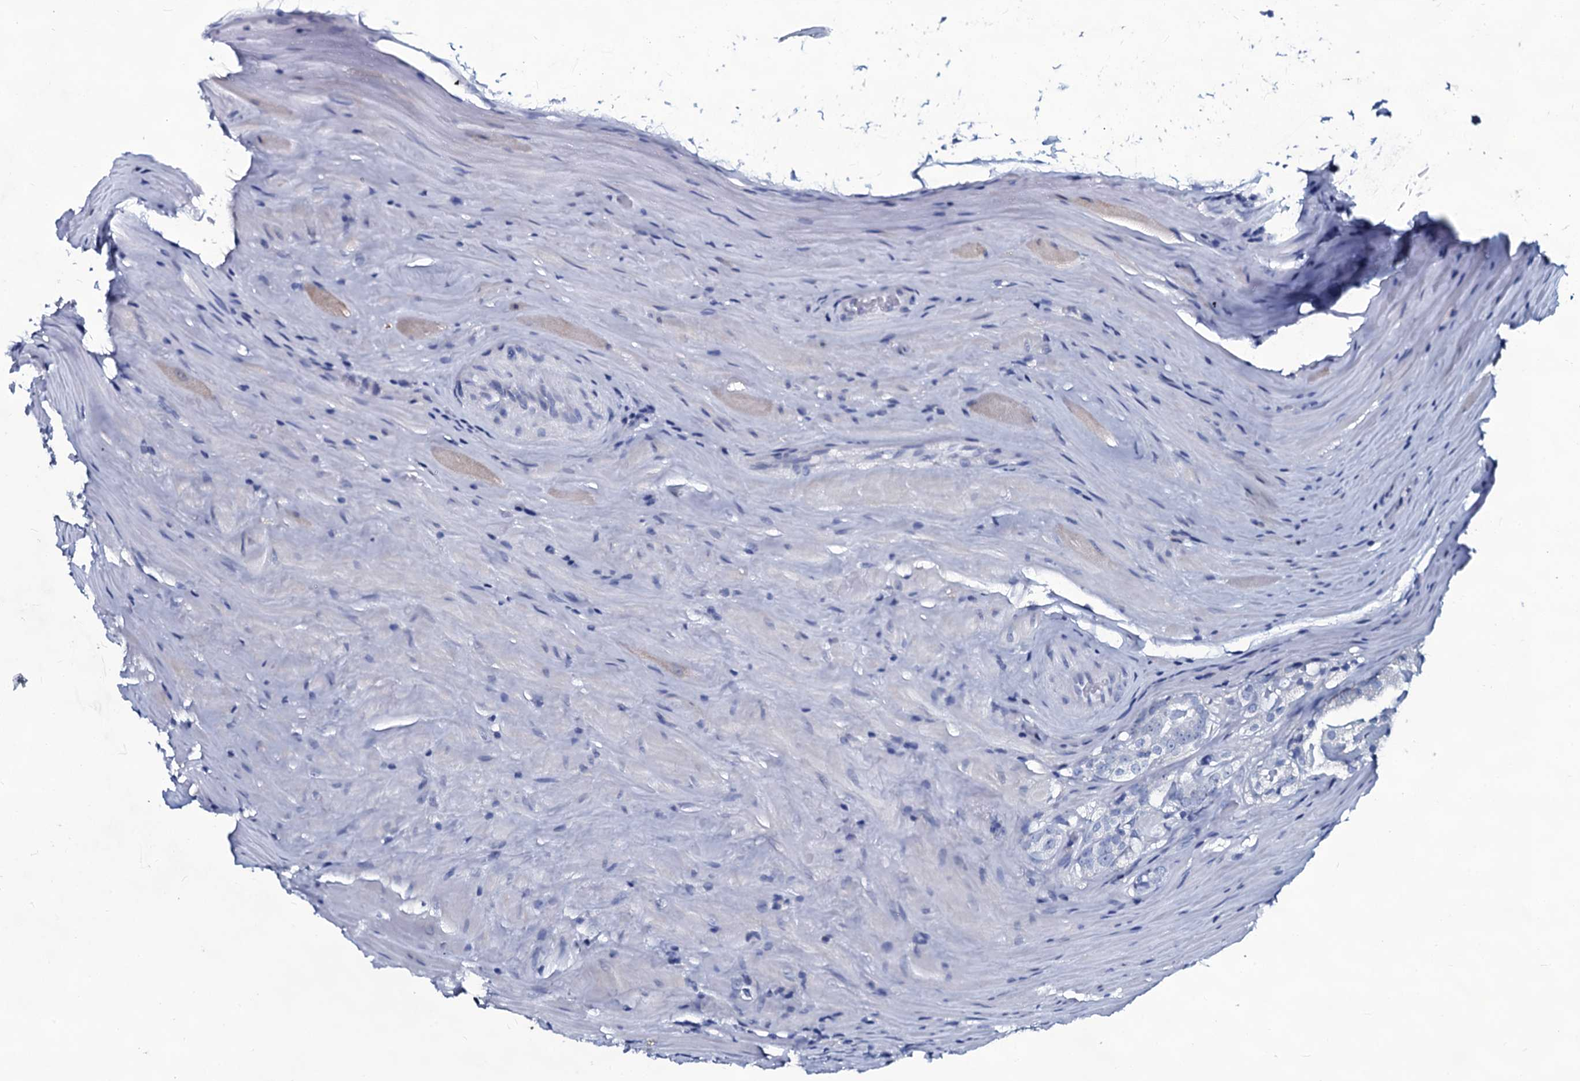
{"staining": {"intensity": "negative", "quantity": "none", "location": "none"}, "tissue": "prostate cancer", "cell_type": "Tumor cells", "image_type": "cancer", "snomed": [{"axis": "morphology", "description": "Adenocarcinoma, High grade"}, {"axis": "topography", "description": "Prostate"}], "caption": "Tumor cells are negative for brown protein staining in prostate cancer.", "gene": "SLC4A7", "patient": {"sex": "male", "age": 63}}